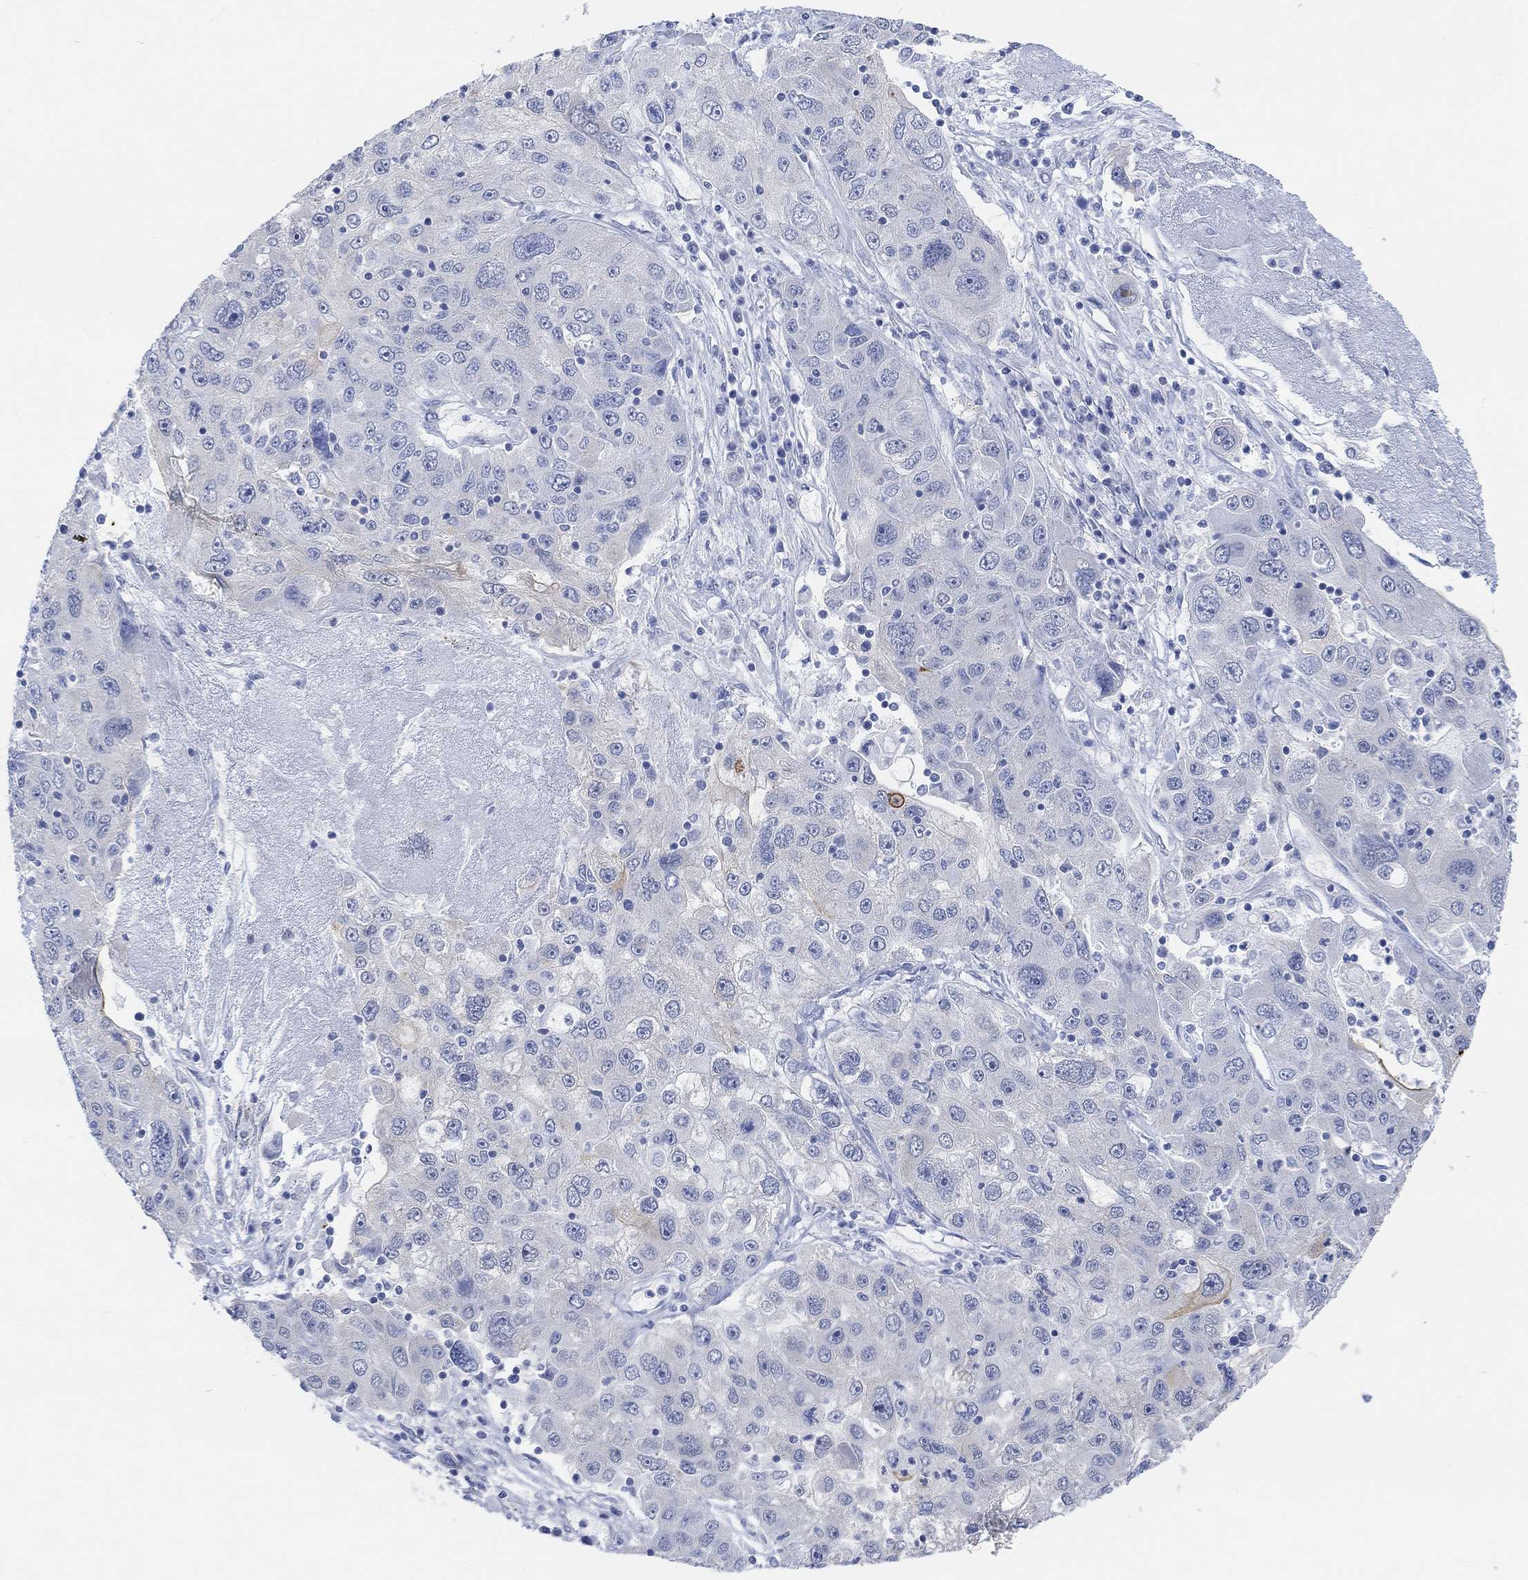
{"staining": {"intensity": "negative", "quantity": "none", "location": "none"}, "tissue": "stomach cancer", "cell_type": "Tumor cells", "image_type": "cancer", "snomed": [{"axis": "morphology", "description": "Adenocarcinoma, NOS"}, {"axis": "topography", "description": "Stomach"}], "caption": "Immunohistochemistry (IHC) histopathology image of adenocarcinoma (stomach) stained for a protein (brown), which shows no staining in tumor cells.", "gene": "MUC1", "patient": {"sex": "male", "age": 56}}